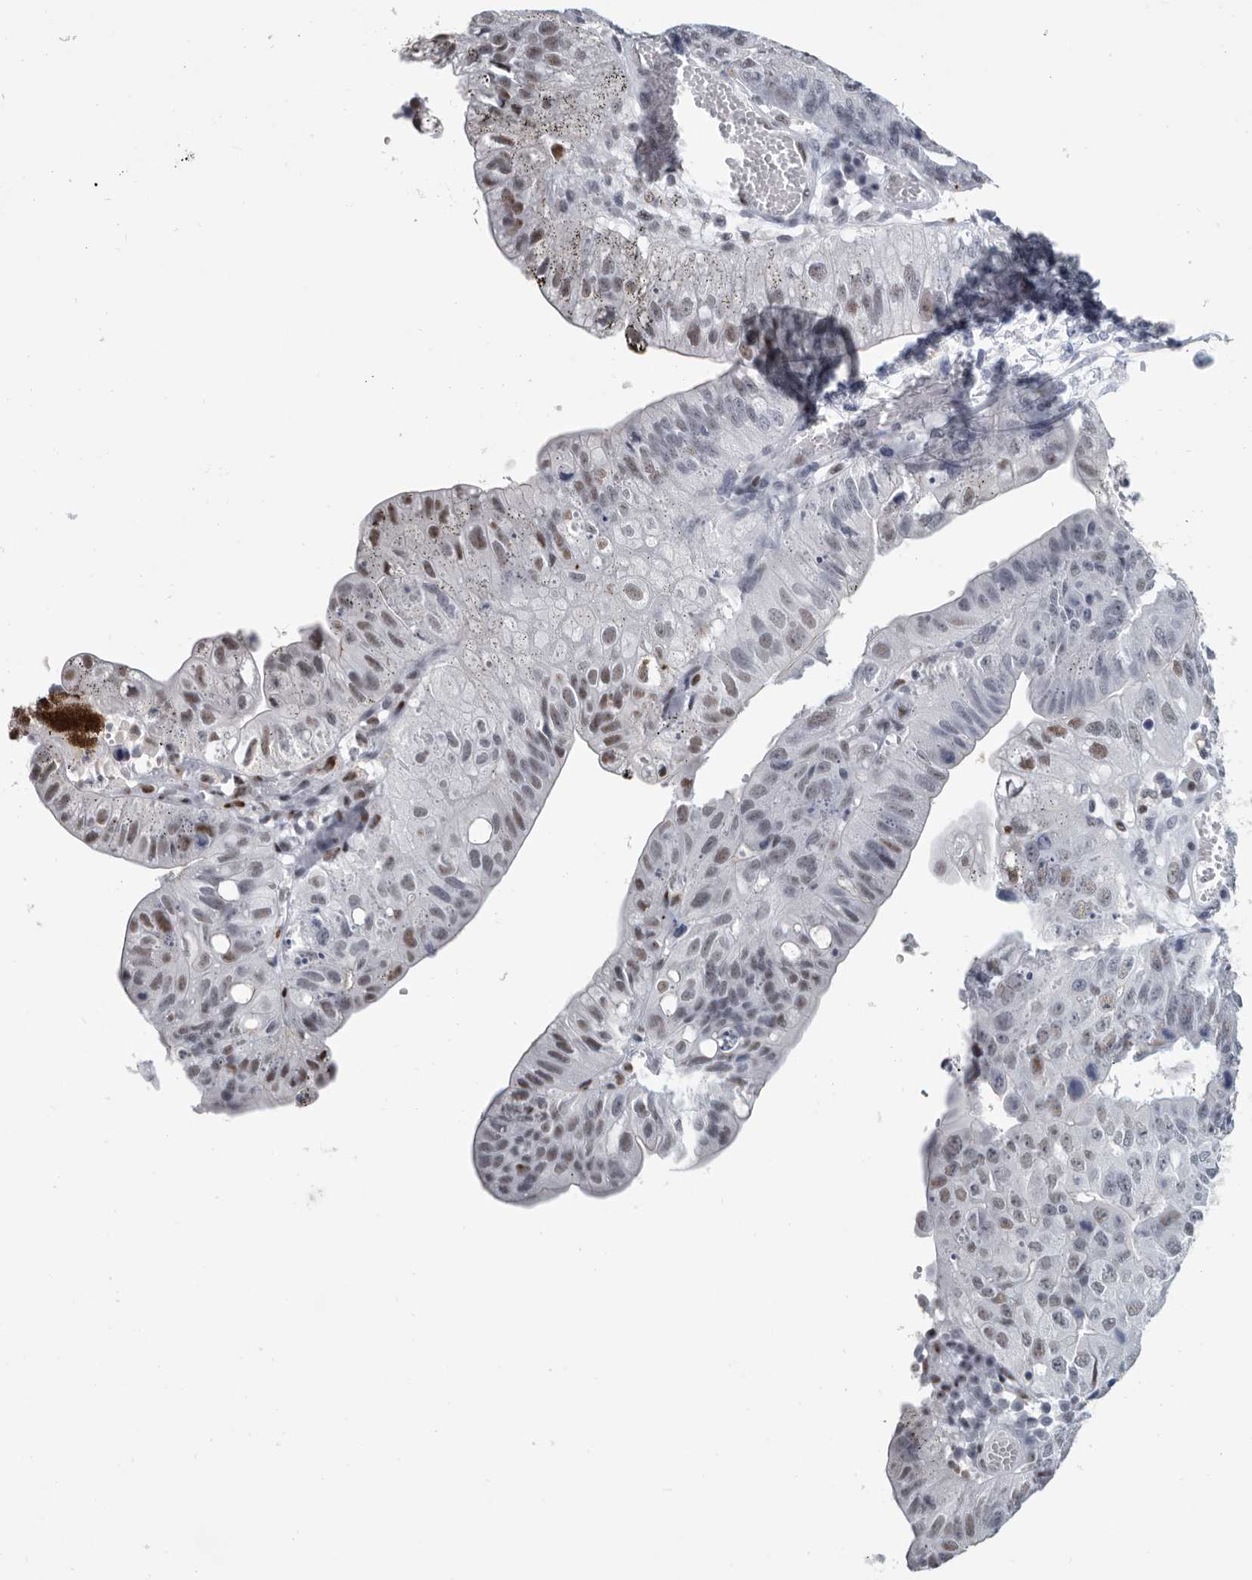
{"staining": {"intensity": "moderate", "quantity": "<25%", "location": "nuclear"}, "tissue": "stomach cancer", "cell_type": "Tumor cells", "image_type": "cancer", "snomed": [{"axis": "morphology", "description": "Adenocarcinoma, NOS"}, {"axis": "topography", "description": "Stomach"}], "caption": "Adenocarcinoma (stomach) stained with a brown dye demonstrates moderate nuclear positive expression in approximately <25% of tumor cells.", "gene": "WRAP73", "patient": {"sex": "male", "age": 59}}